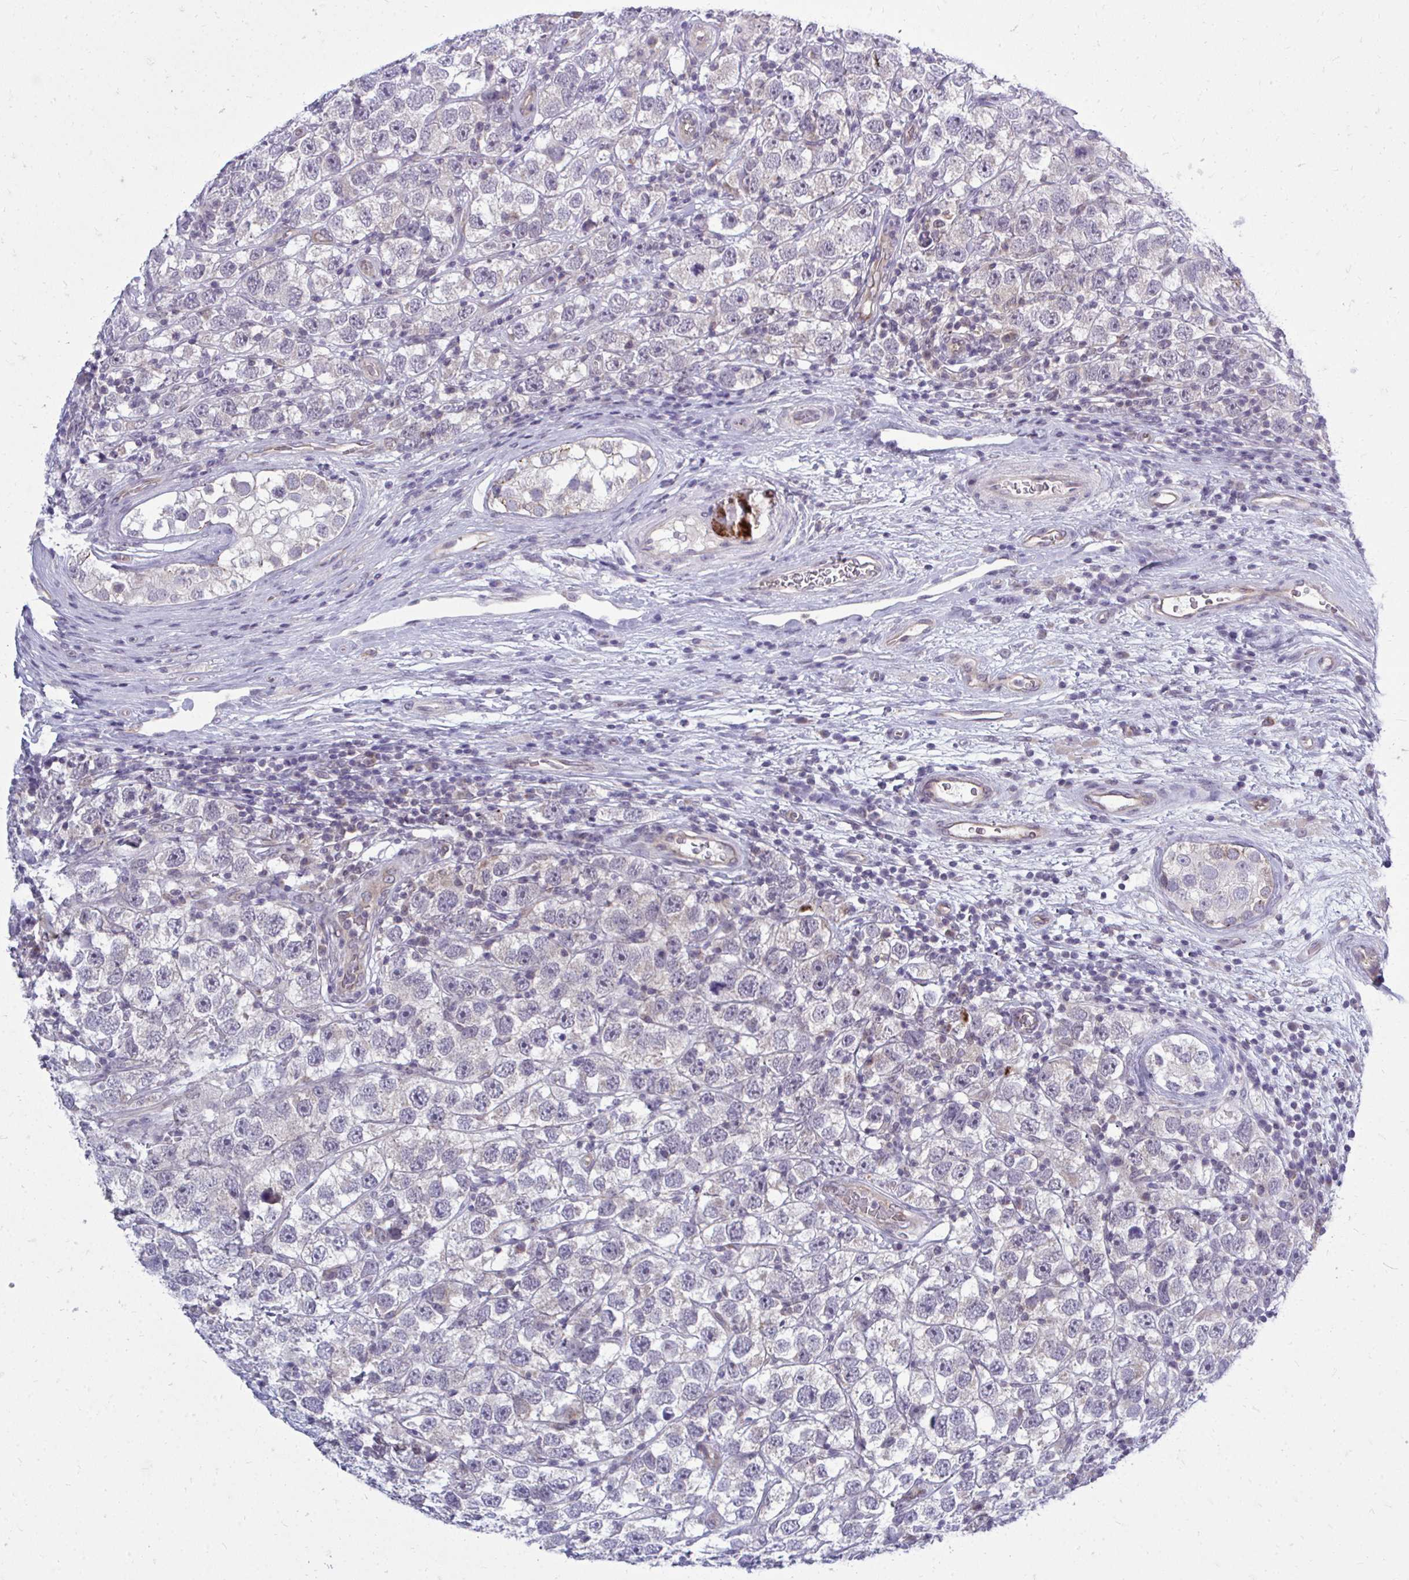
{"staining": {"intensity": "negative", "quantity": "none", "location": "none"}, "tissue": "testis cancer", "cell_type": "Tumor cells", "image_type": "cancer", "snomed": [{"axis": "morphology", "description": "Seminoma, NOS"}, {"axis": "topography", "description": "Testis"}], "caption": "Protein analysis of testis cancer shows no significant staining in tumor cells.", "gene": "ACSL5", "patient": {"sex": "male", "age": 26}}